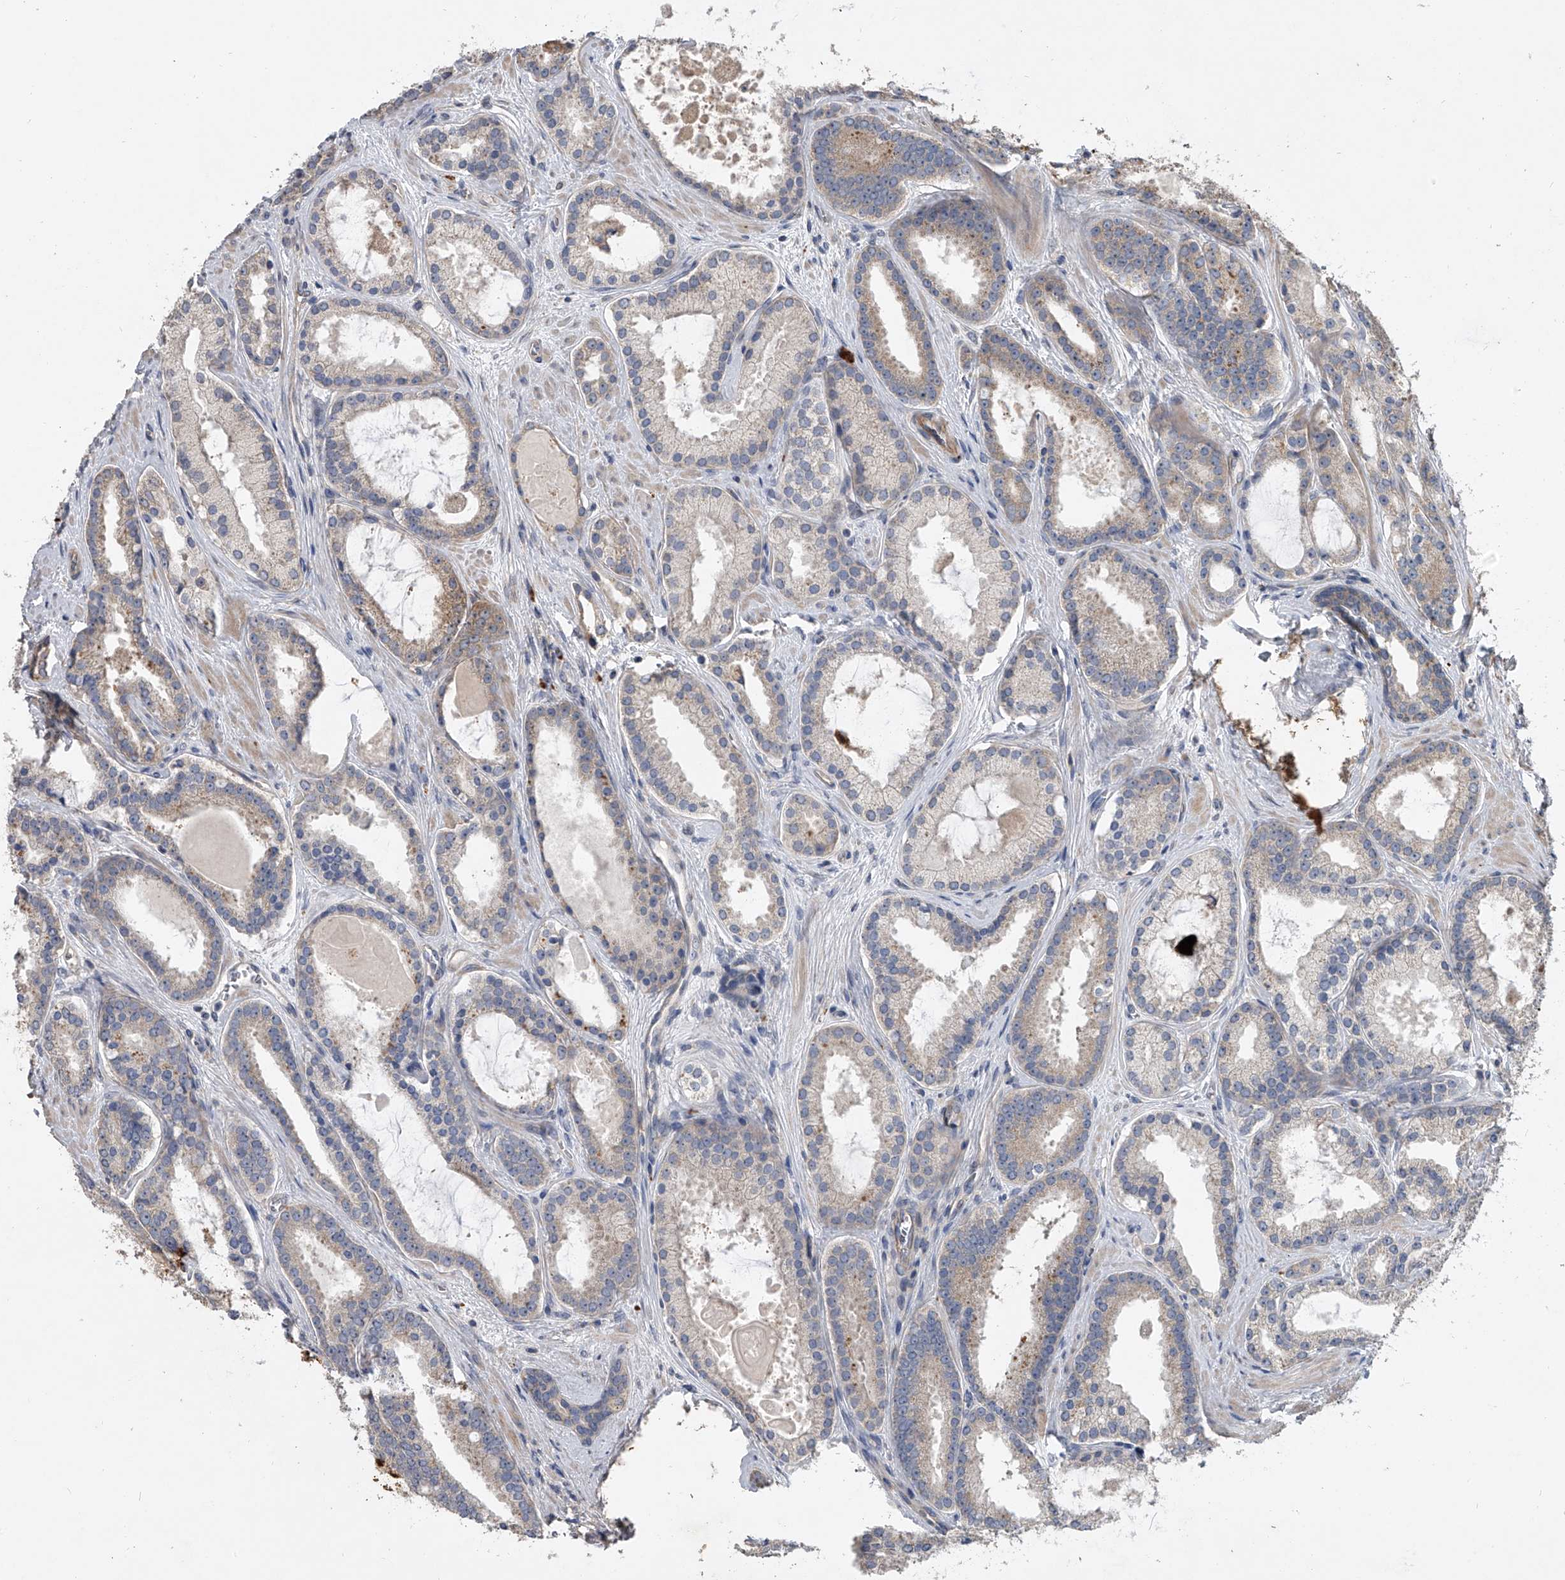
{"staining": {"intensity": "weak", "quantity": "25%-75%", "location": "cytoplasmic/membranous"}, "tissue": "prostate cancer", "cell_type": "Tumor cells", "image_type": "cancer", "snomed": [{"axis": "morphology", "description": "Adenocarcinoma, High grade"}, {"axis": "topography", "description": "Prostate"}], "caption": "Adenocarcinoma (high-grade) (prostate) tissue exhibits weak cytoplasmic/membranous positivity in approximately 25%-75% of tumor cells, visualized by immunohistochemistry. Using DAB (3,3'-diaminobenzidine) (brown) and hematoxylin (blue) stains, captured at high magnification using brightfield microscopy.", "gene": "DOCK9", "patient": {"sex": "male", "age": 60}}